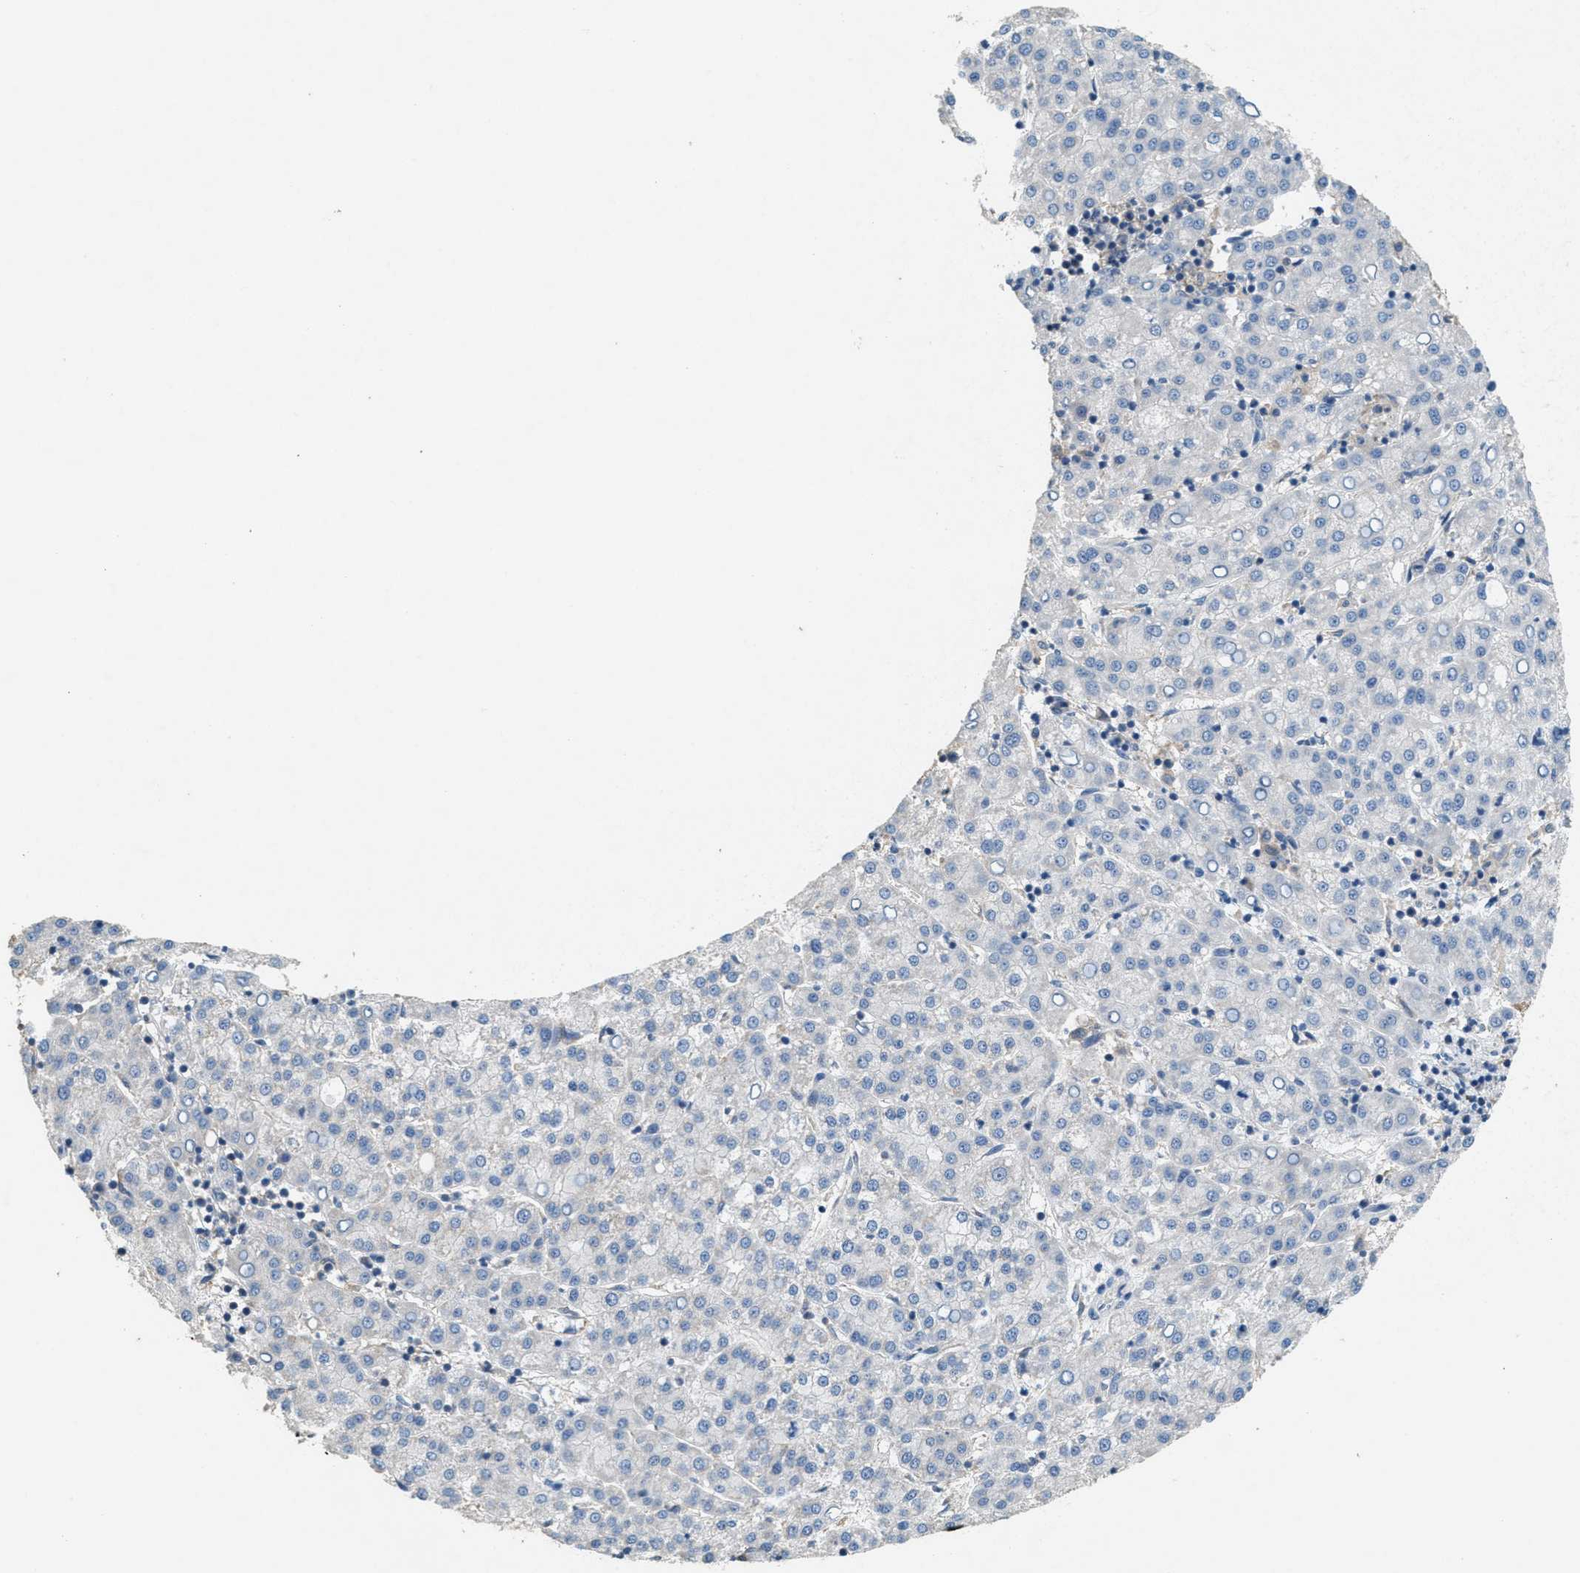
{"staining": {"intensity": "negative", "quantity": "none", "location": "none"}, "tissue": "liver cancer", "cell_type": "Tumor cells", "image_type": "cancer", "snomed": [{"axis": "morphology", "description": "Carcinoma, Hepatocellular, NOS"}, {"axis": "topography", "description": "Liver"}], "caption": "Immunohistochemistry micrograph of human liver hepatocellular carcinoma stained for a protein (brown), which shows no positivity in tumor cells.", "gene": "DGKE", "patient": {"sex": "female", "age": 58}}